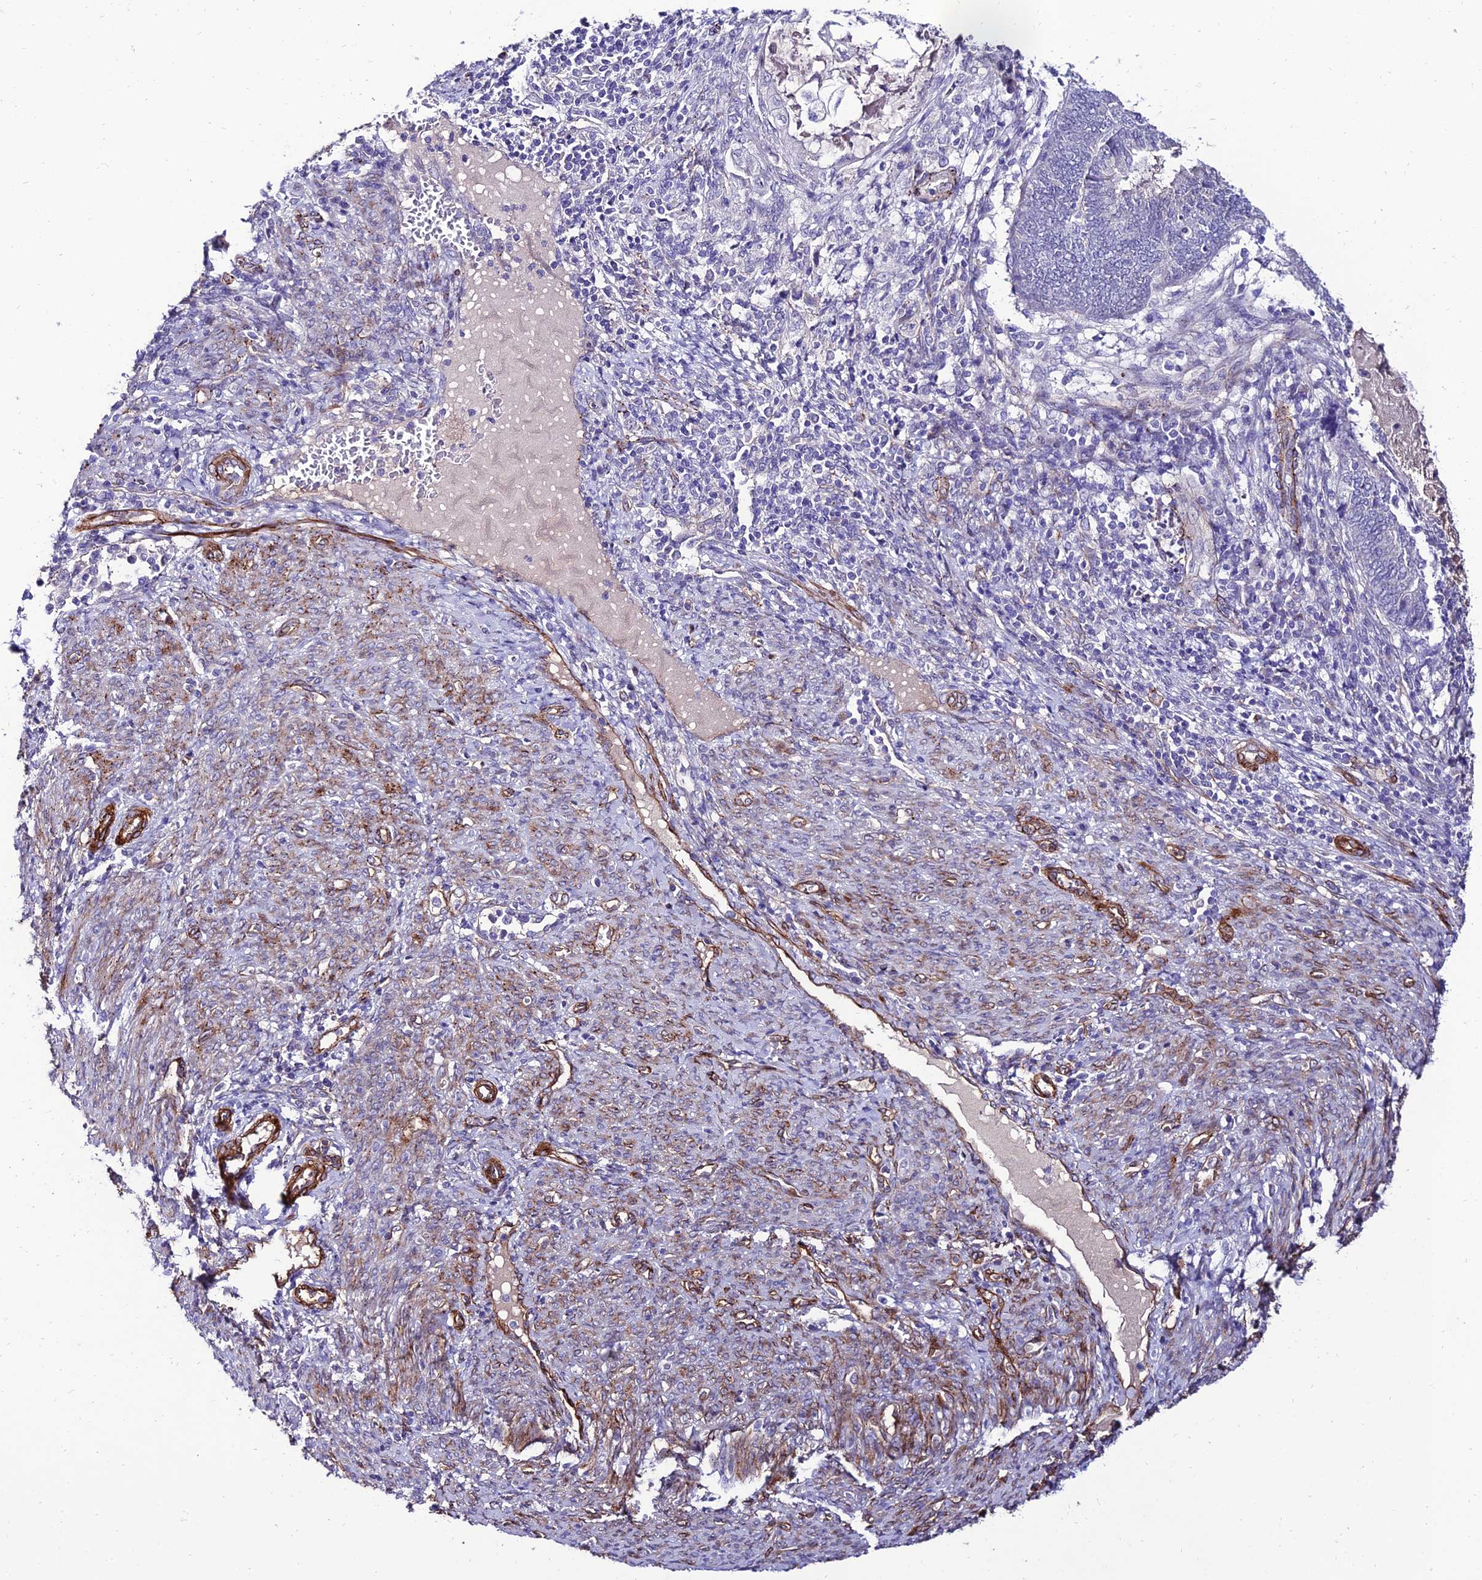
{"staining": {"intensity": "negative", "quantity": "none", "location": "none"}, "tissue": "endometrial cancer", "cell_type": "Tumor cells", "image_type": "cancer", "snomed": [{"axis": "morphology", "description": "Adenocarcinoma, NOS"}, {"axis": "topography", "description": "Uterus"}, {"axis": "topography", "description": "Endometrium"}], "caption": "This is an immunohistochemistry histopathology image of human endometrial cancer. There is no staining in tumor cells.", "gene": "ALDH3B2", "patient": {"sex": "female", "age": 70}}